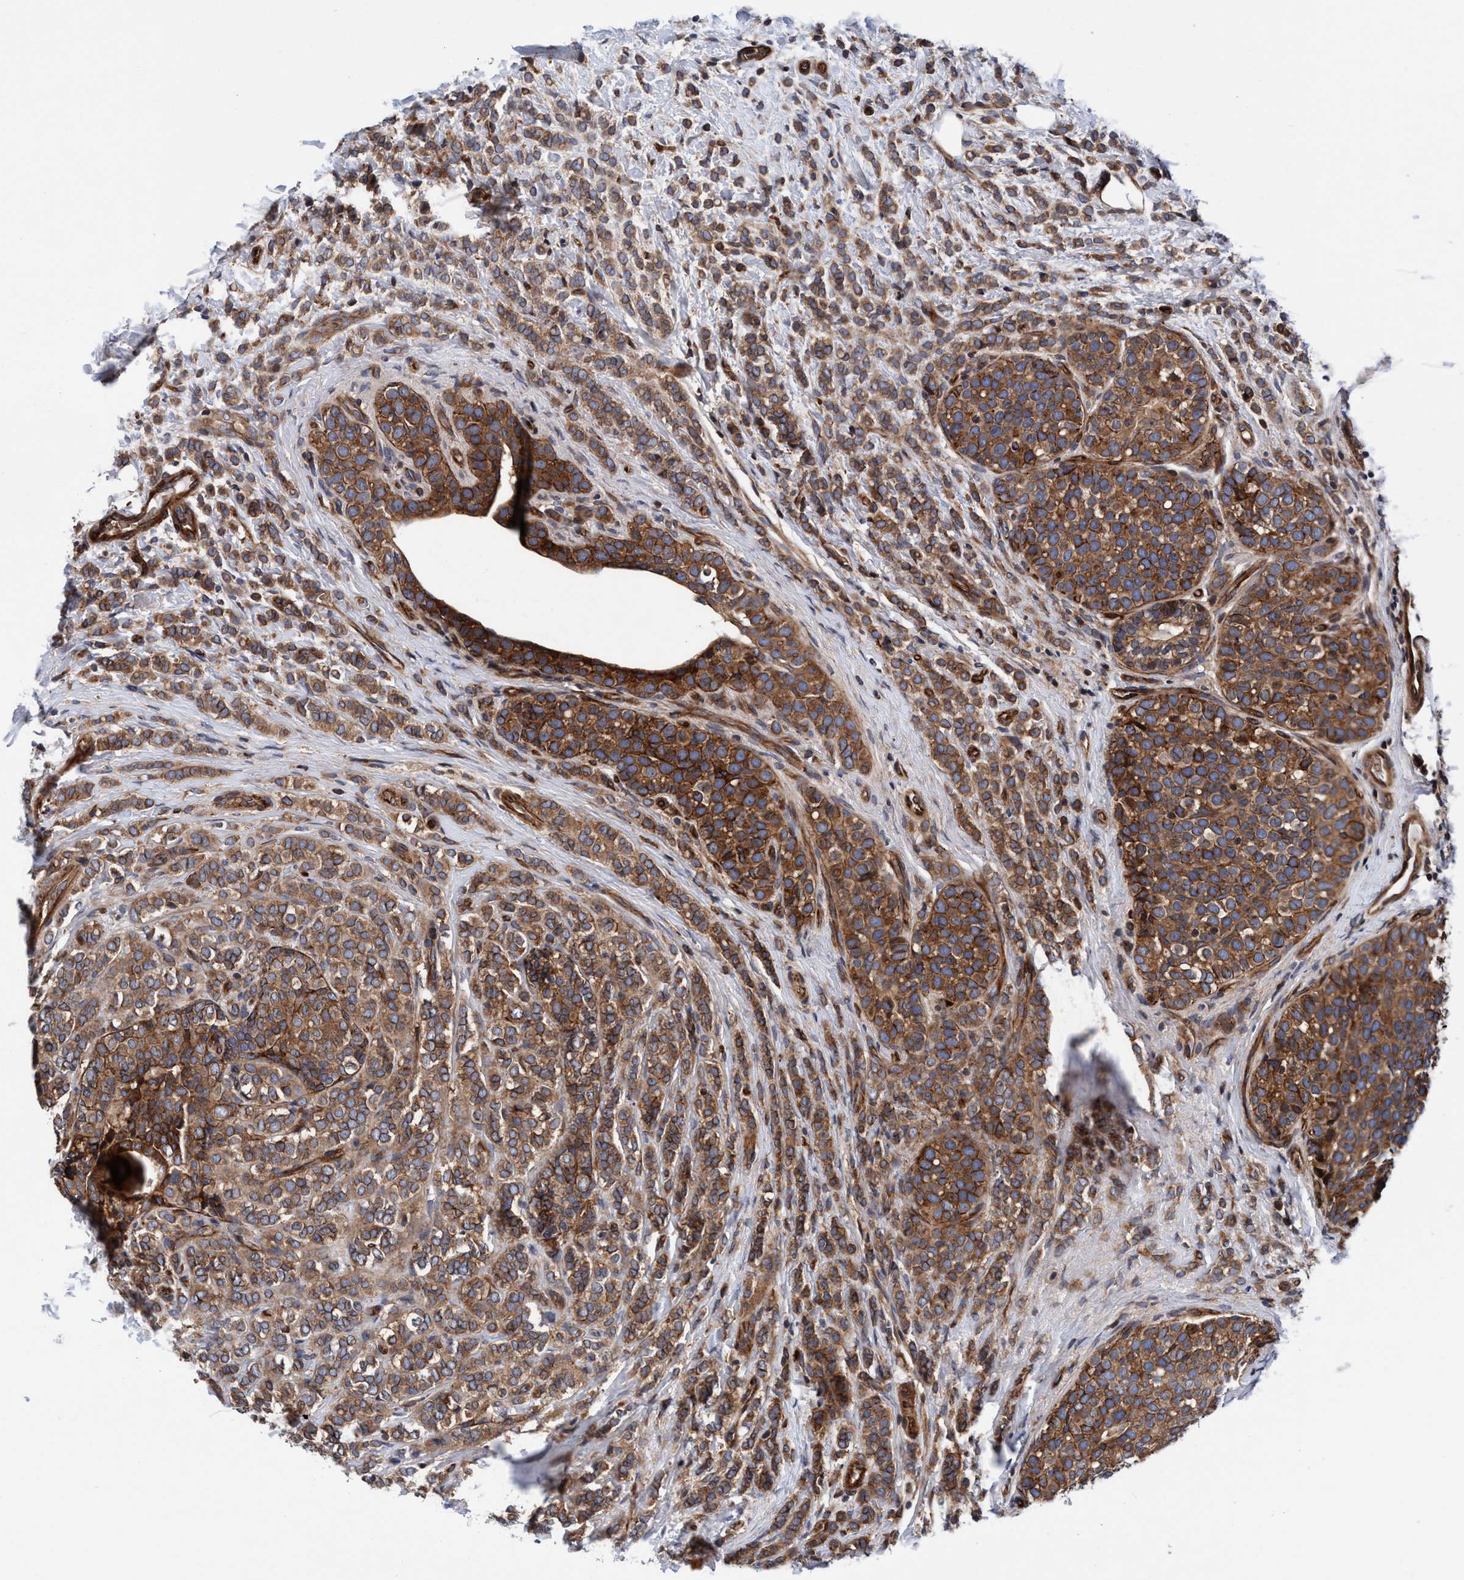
{"staining": {"intensity": "moderate", "quantity": ">75%", "location": "cytoplasmic/membranous"}, "tissue": "breast cancer", "cell_type": "Tumor cells", "image_type": "cancer", "snomed": [{"axis": "morphology", "description": "Lobular carcinoma"}, {"axis": "topography", "description": "Breast"}], "caption": "Immunohistochemical staining of breast lobular carcinoma exhibits medium levels of moderate cytoplasmic/membranous expression in approximately >75% of tumor cells. (Stains: DAB in brown, nuclei in blue, Microscopy: brightfield microscopy at high magnification).", "gene": "MCM3AP", "patient": {"sex": "female", "age": 50}}